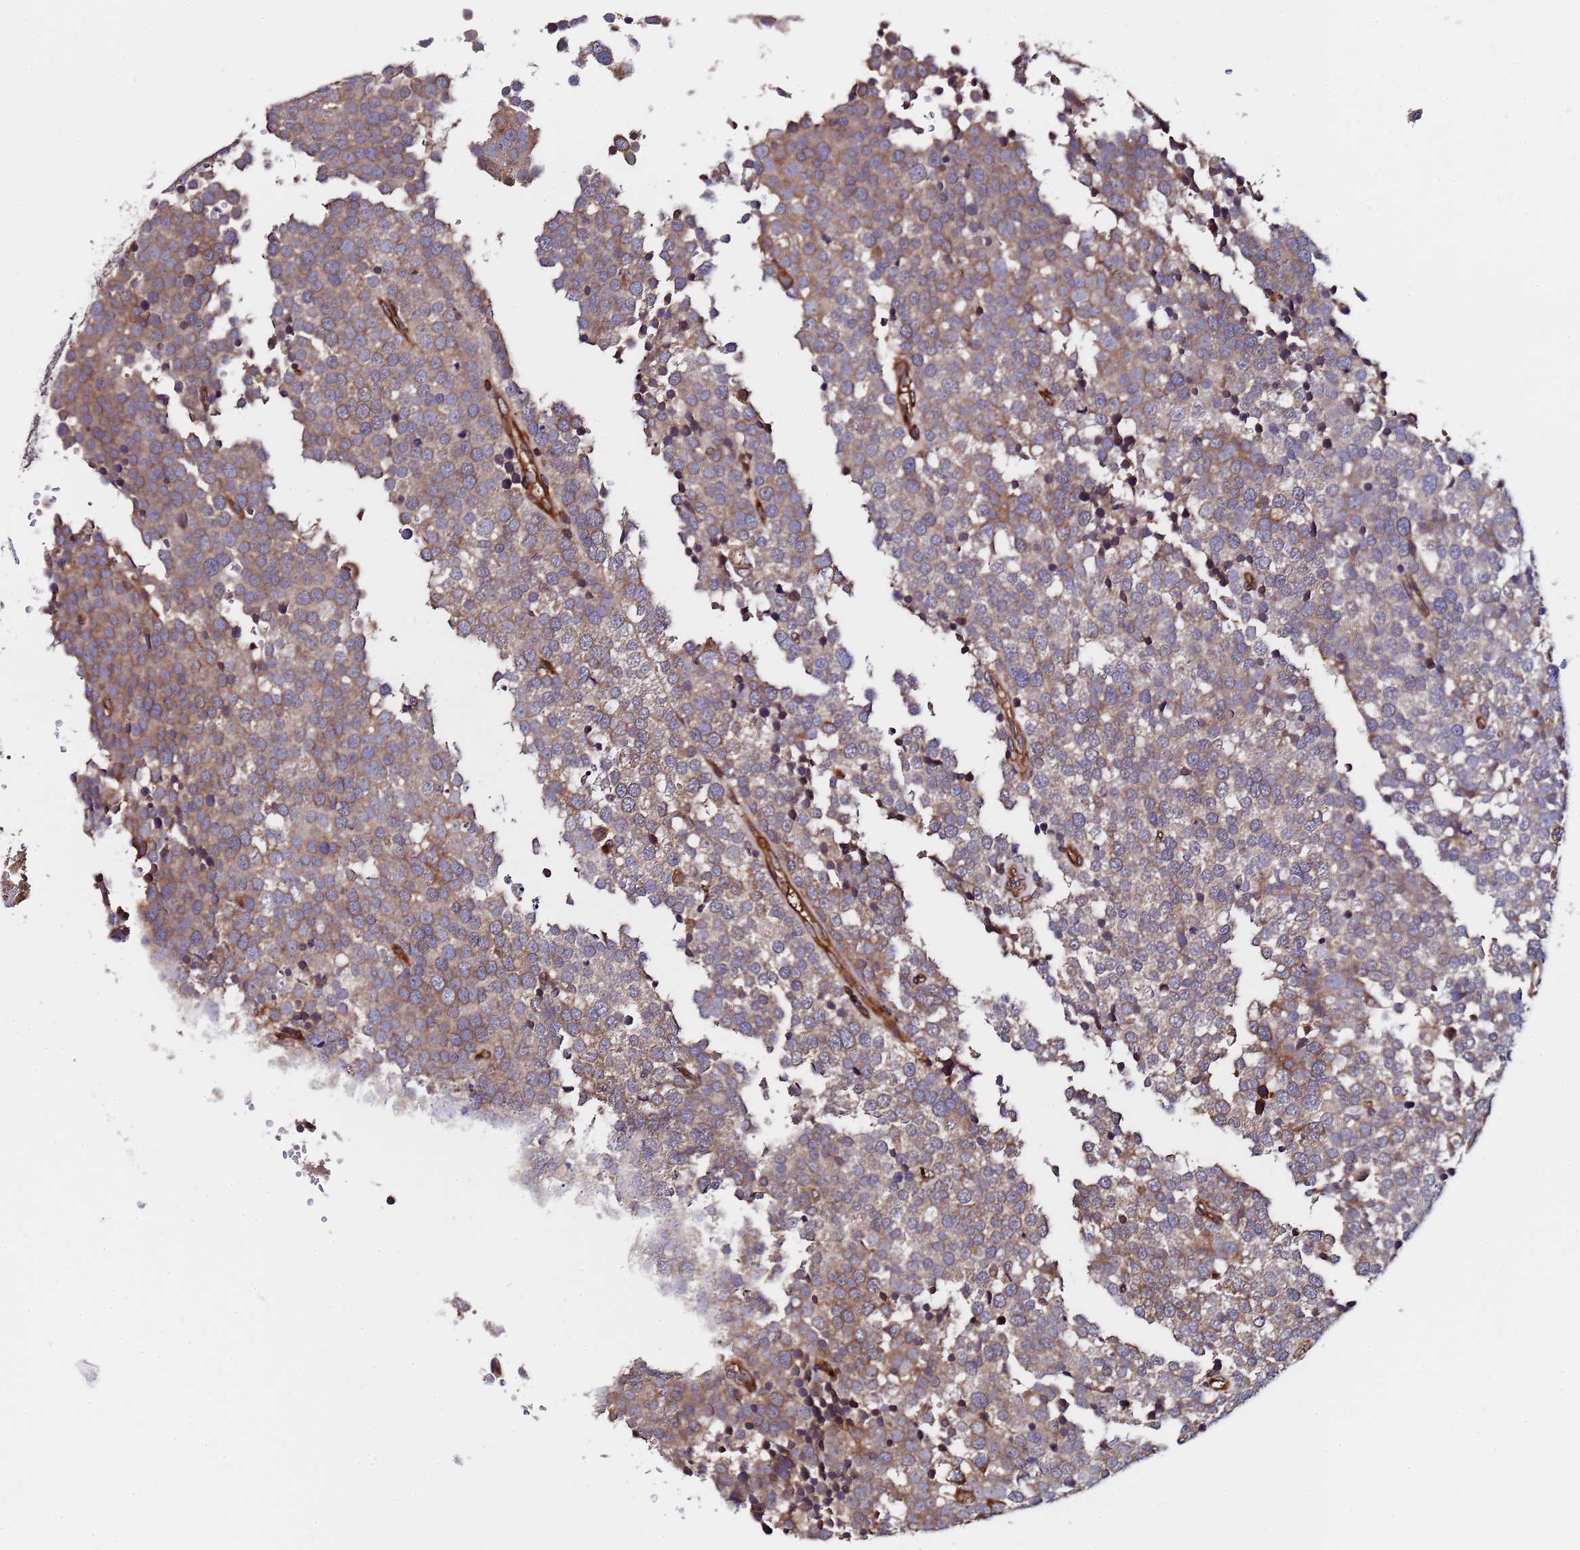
{"staining": {"intensity": "moderate", "quantity": ">75%", "location": "cytoplasmic/membranous"}, "tissue": "testis cancer", "cell_type": "Tumor cells", "image_type": "cancer", "snomed": [{"axis": "morphology", "description": "Seminoma, NOS"}, {"axis": "topography", "description": "Testis"}], "caption": "DAB immunohistochemical staining of human testis cancer shows moderate cytoplasmic/membranous protein expression in approximately >75% of tumor cells. (Stains: DAB (3,3'-diaminobenzidine) in brown, nuclei in blue, Microscopy: brightfield microscopy at high magnification).", "gene": "MOCS1", "patient": {"sex": "male", "age": 71}}